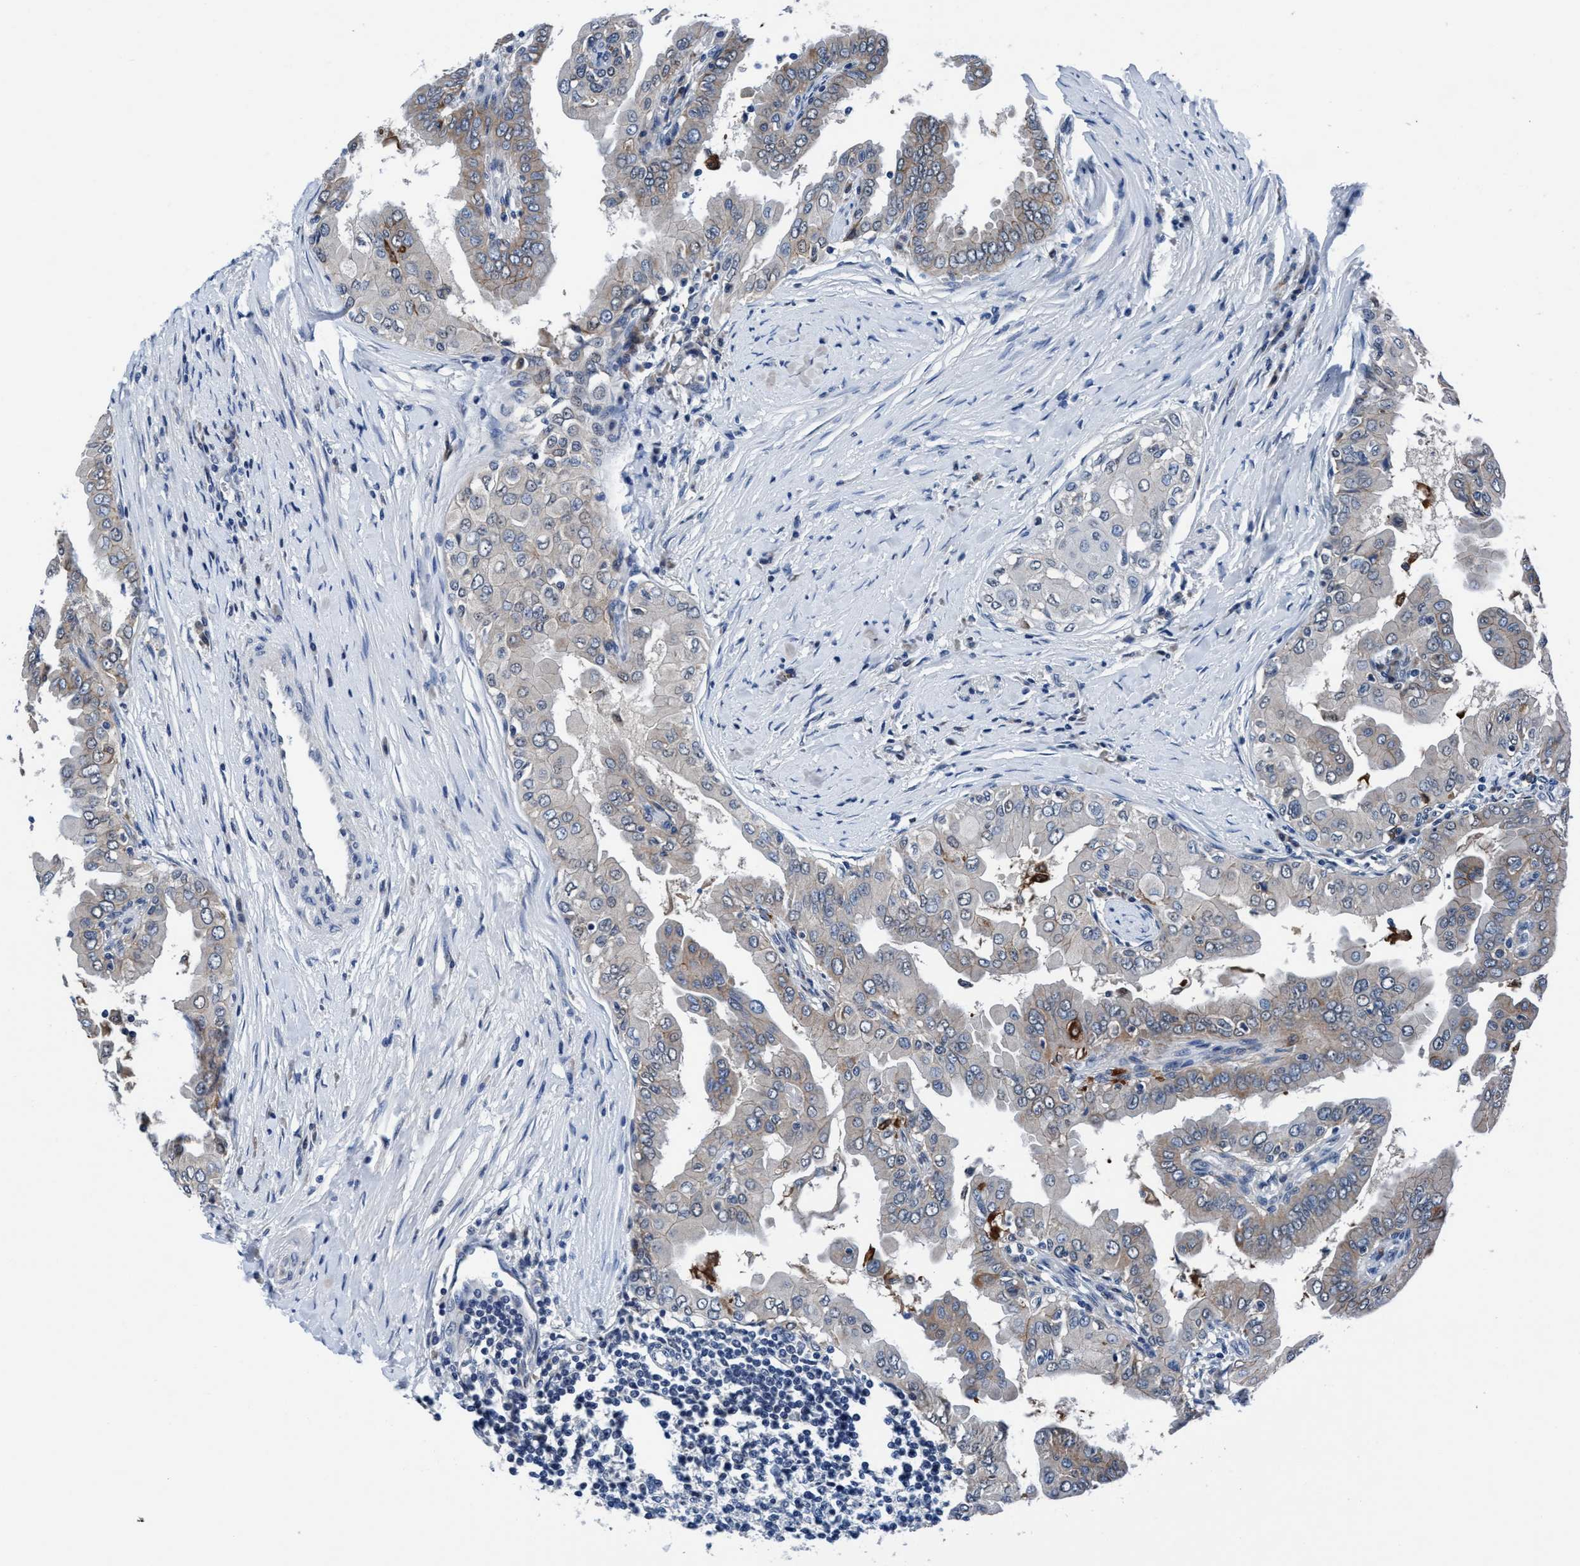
{"staining": {"intensity": "weak", "quantity": "25%-75%", "location": "cytoplasmic/membranous"}, "tissue": "thyroid cancer", "cell_type": "Tumor cells", "image_type": "cancer", "snomed": [{"axis": "morphology", "description": "Papillary adenocarcinoma, NOS"}, {"axis": "topography", "description": "Thyroid gland"}], "caption": "The photomicrograph demonstrates a brown stain indicating the presence of a protein in the cytoplasmic/membranous of tumor cells in thyroid papillary adenocarcinoma.", "gene": "TMEM94", "patient": {"sex": "male", "age": 33}}